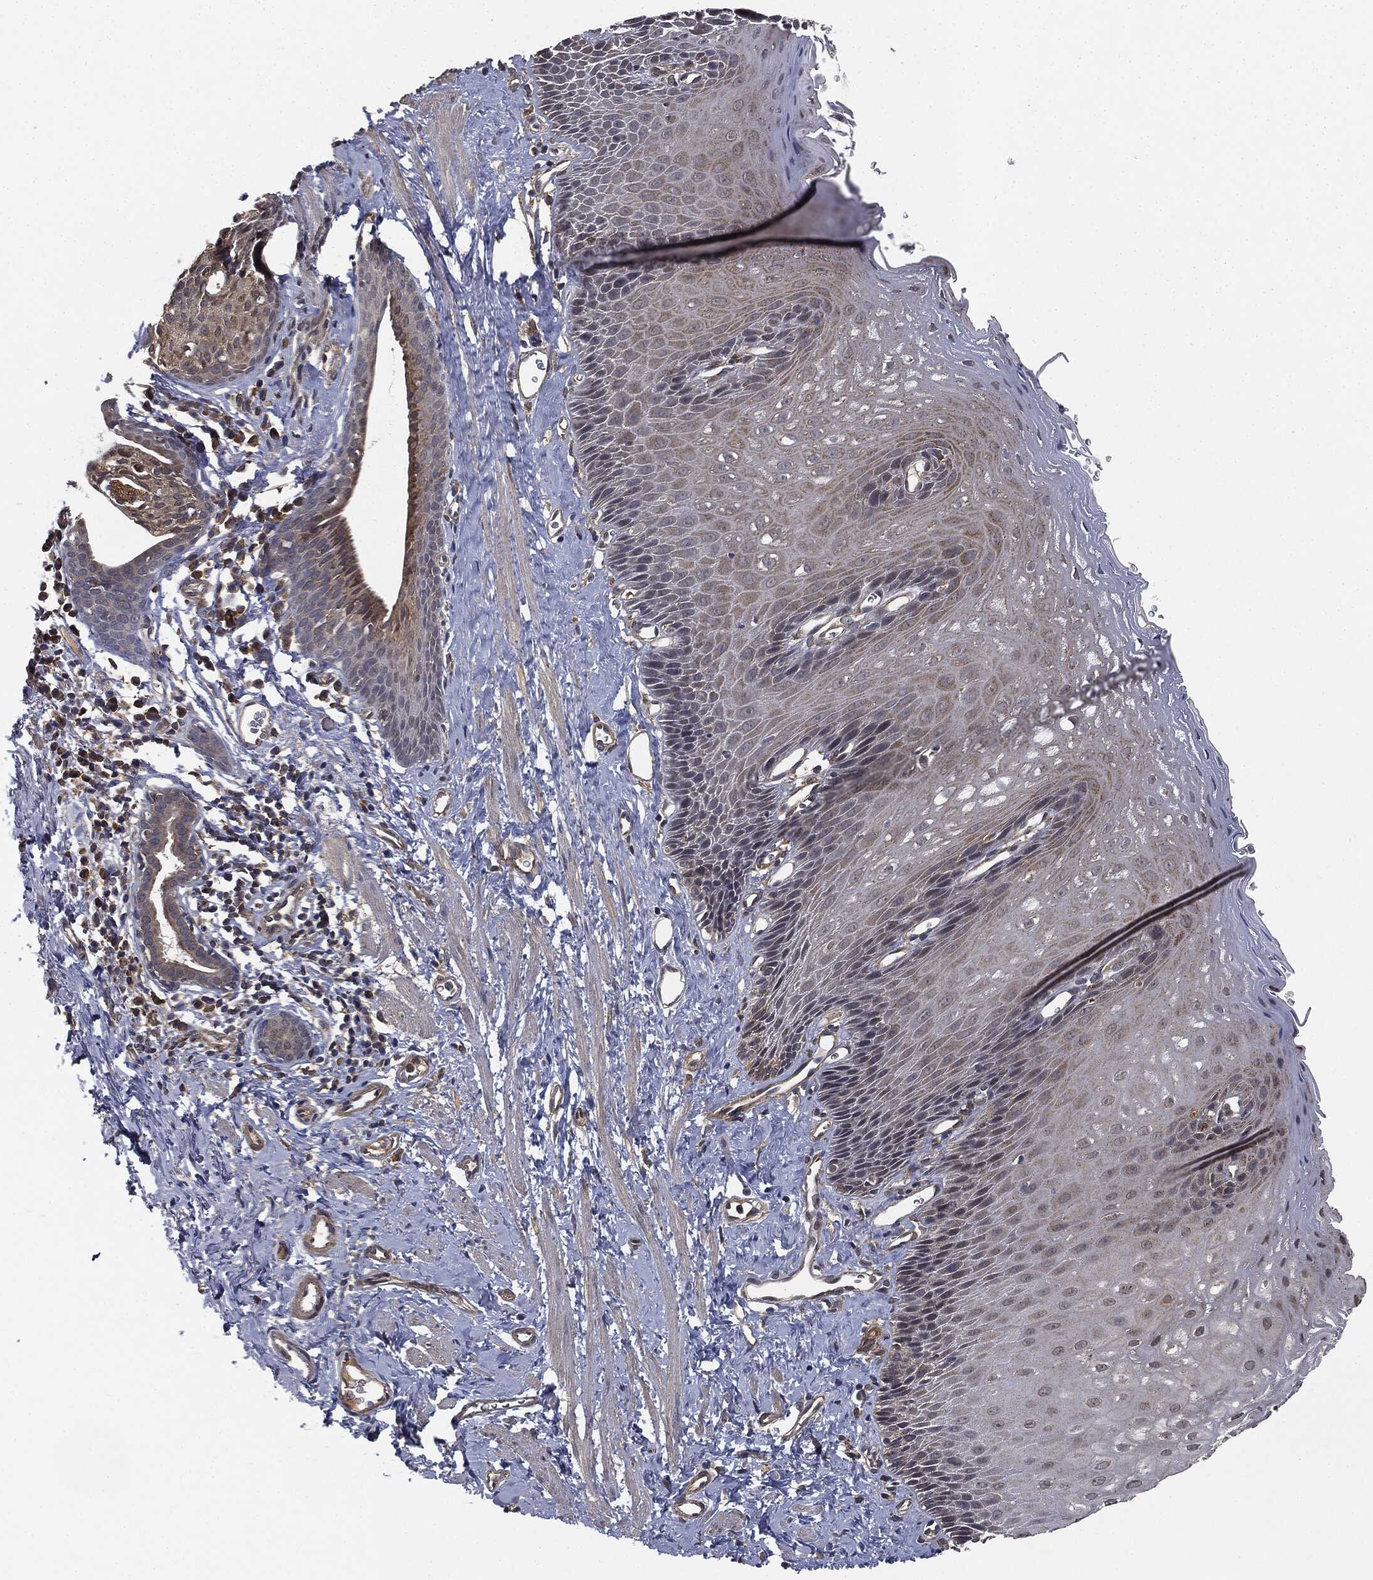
{"staining": {"intensity": "weak", "quantity": "25%-75%", "location": "cytoplasmic/membranous"}, "tissue": "esophagus", "cell_type": "Squamous epithelial cells", "image_type": "normal", "snomed": [{"axis": "morphology", "description": "Normal tissue, NOS"}, {"axis": "topography", "description": "Esophagus"}], "caption": "Benign esophagus was stained to show a protein in brown. There is low levels of weak cytoplasmic/membranous staining in approximately 25%-75% of squamous epithelial cells.", "gene": "MIER2", "patient": {"sex": "male", "age": 64}}